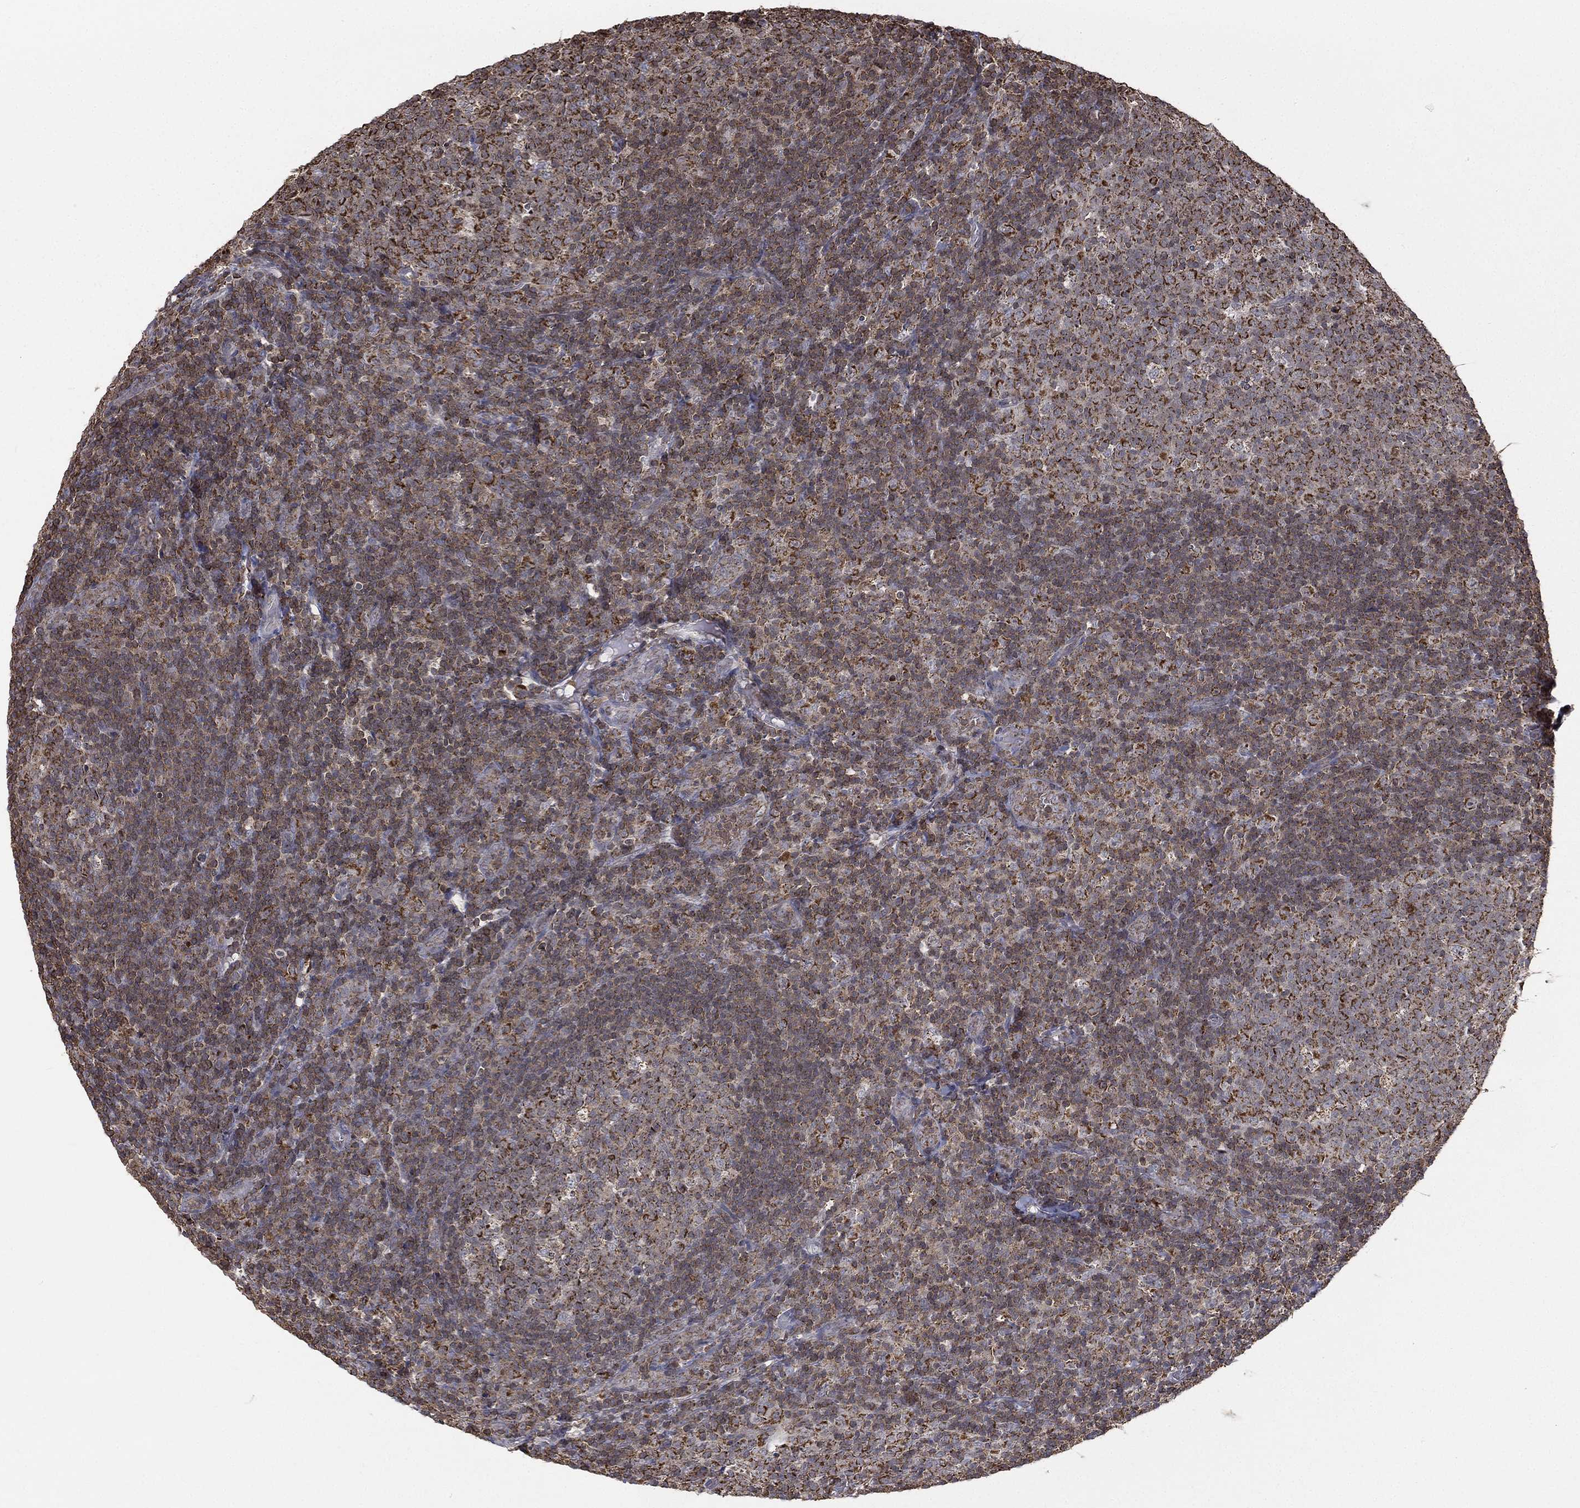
{"staining": {"intensity": "strong", "quantity": "<25%", "location": "cytoplasmic/membranous"}, "tissue": "tonsil", "cell_type": "Germinal center cells", "image_type": "normal", "snomed": [{"axis": "morphology", "description": "Normal tissue, NOS"}, {"axis": "topography", "description": "Tonsil"}], "caption": "Tonsil stained with a brown dye exhibits strong cytoplasmic/membranous positive staining in approximately <25% of germinal center cells.", "gene": "RIN3", "patient": {"sex": "female", "age": 5}}